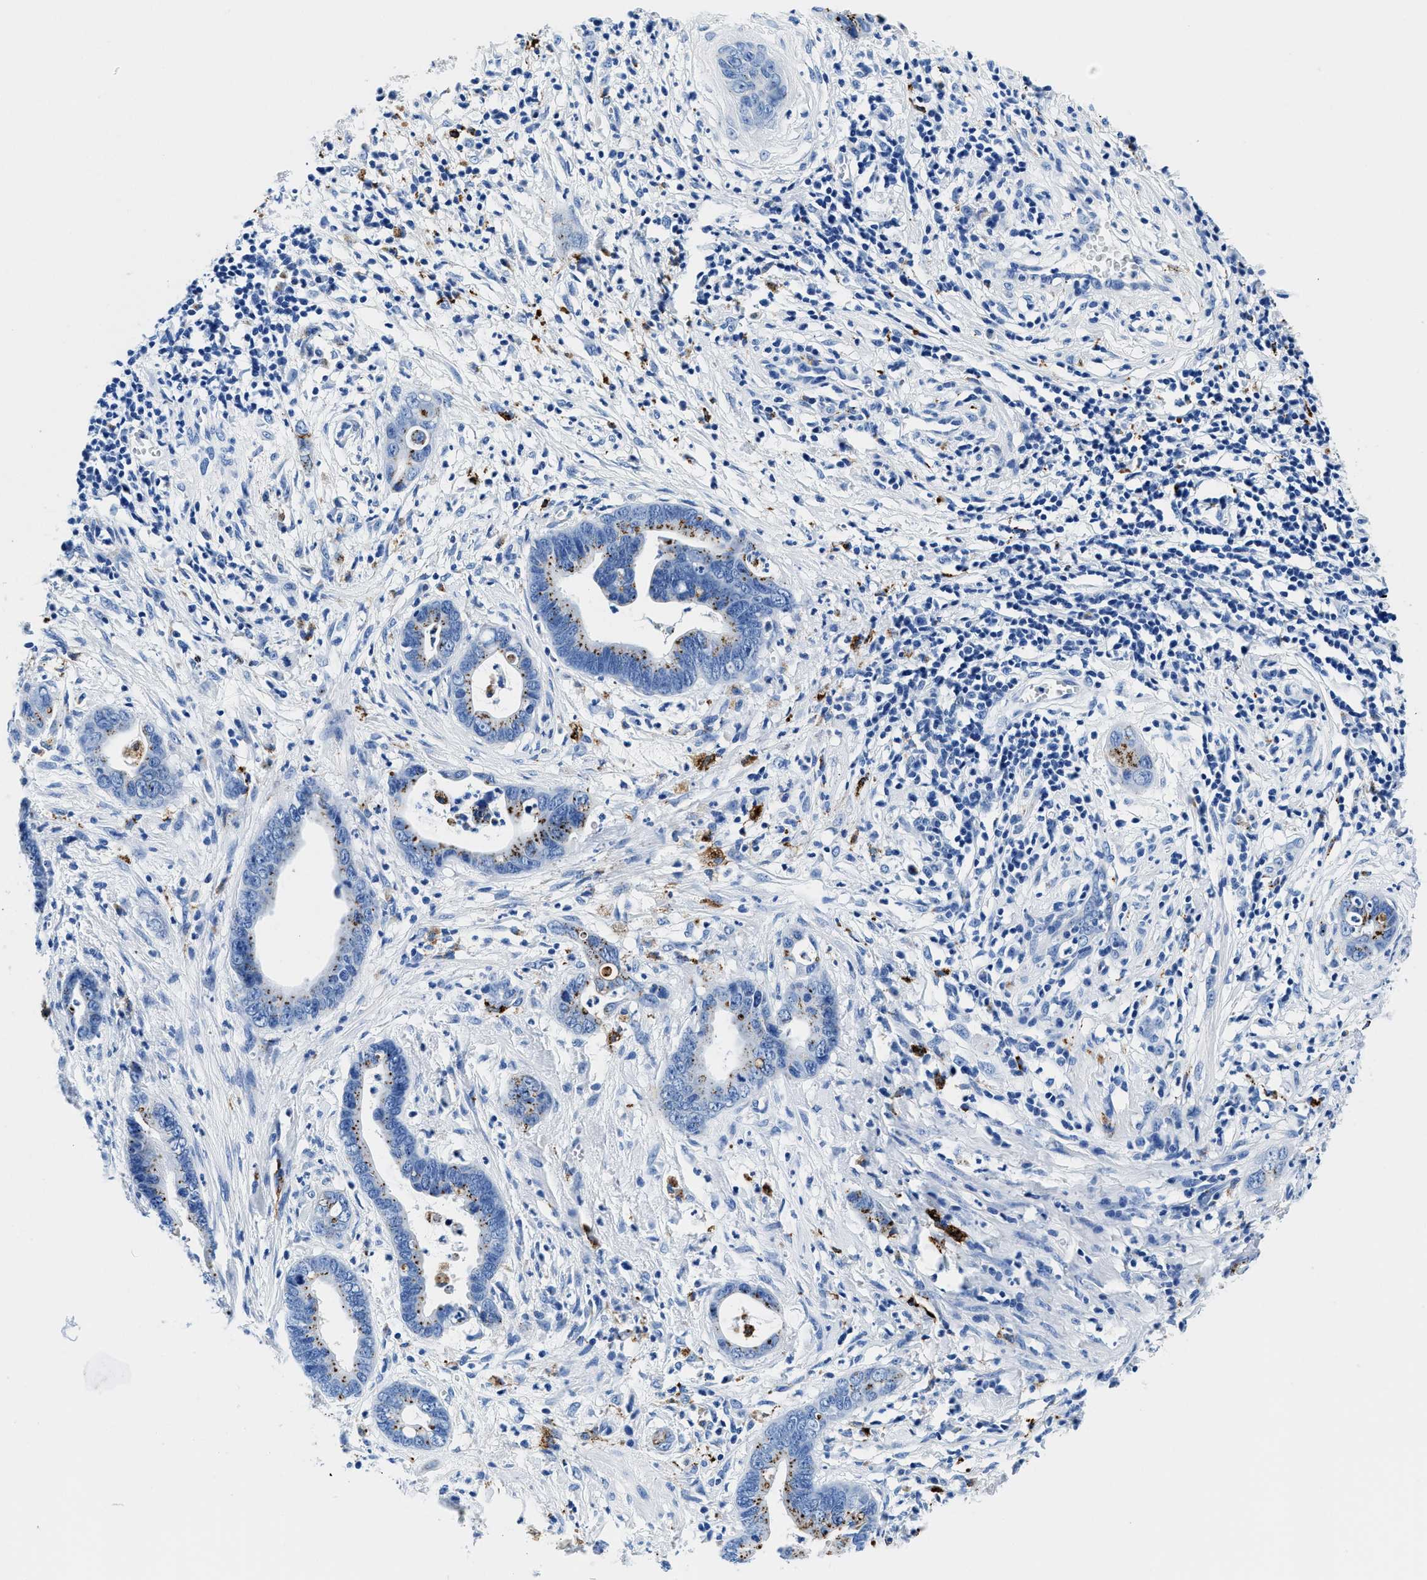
{"staining": {"intensity": "moderate", "quantity": "<25%", "location": "cytoplasmic/membranous"}, "tissue": "cervical cancer", "cell_type": "Tumor cells", "image_type": "cancer", "snomed": [{"axis": "morphology", "description": "Adenocarcinoma, NOS"}, {"axis": "topography", "description": "Cervix"}], "caption": "Protein staining of adenocarcinoma (cervical) tissue displays moderate cytoplasmic/membranous positivity in approximately <25% of tumor cells.", "gene": "OR14K1", "patient": {"sex": "female", "age": 44}}